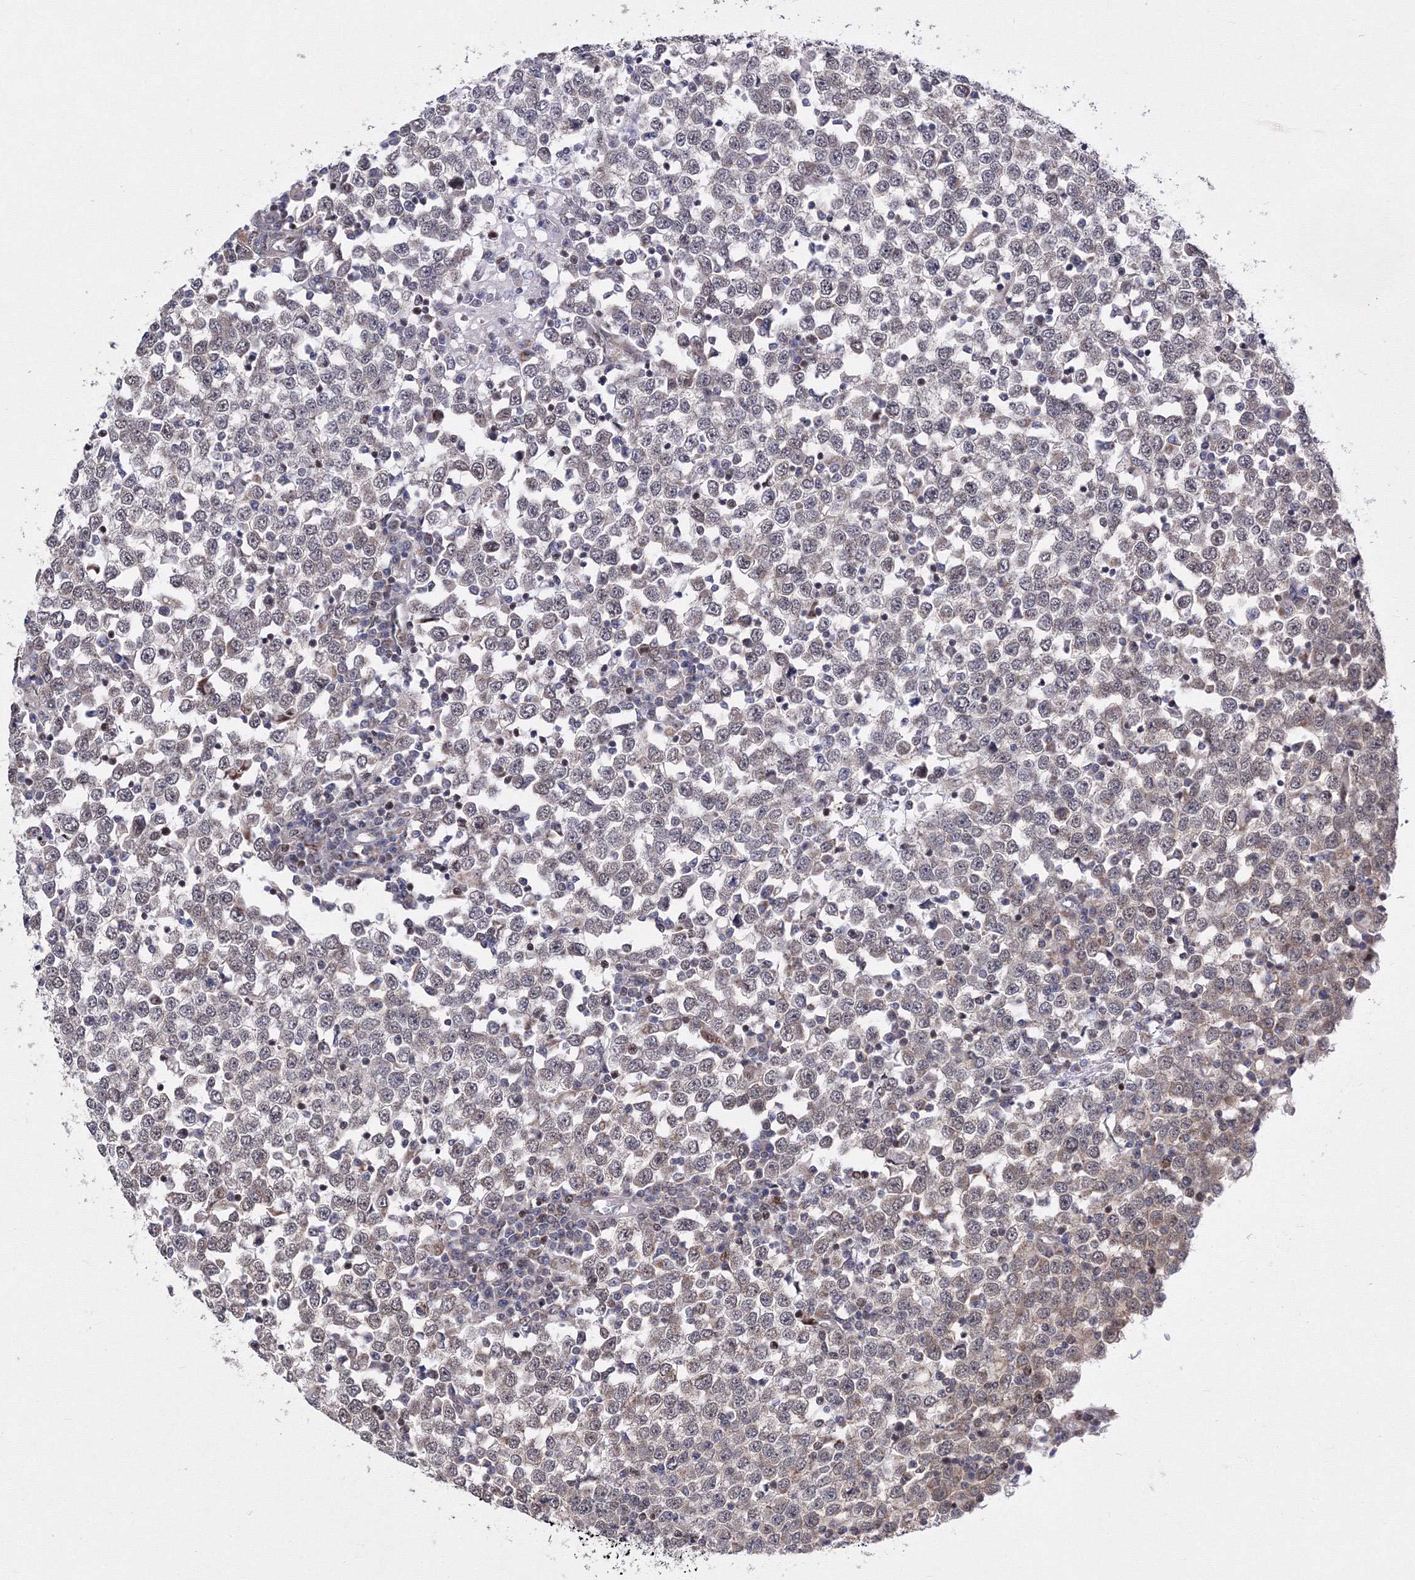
{"staining": {"intensity": "weak", "quantity": "<25%", "location": "cytoplasmic/membranous"}, "tissue": "testis cancer", "cell_type": "Tumor cells", "image_type": "cancer", "snomed": [{"axis": "morphology", "description": "Seminoma, NOS"}, {"axis": "topography", "description": "Testis"}], "caption": "IHC of testis cancer exhibits no staining in tumor cells.", "gene": "GPN1", "patient": {"sex": "male", "age": 65}}